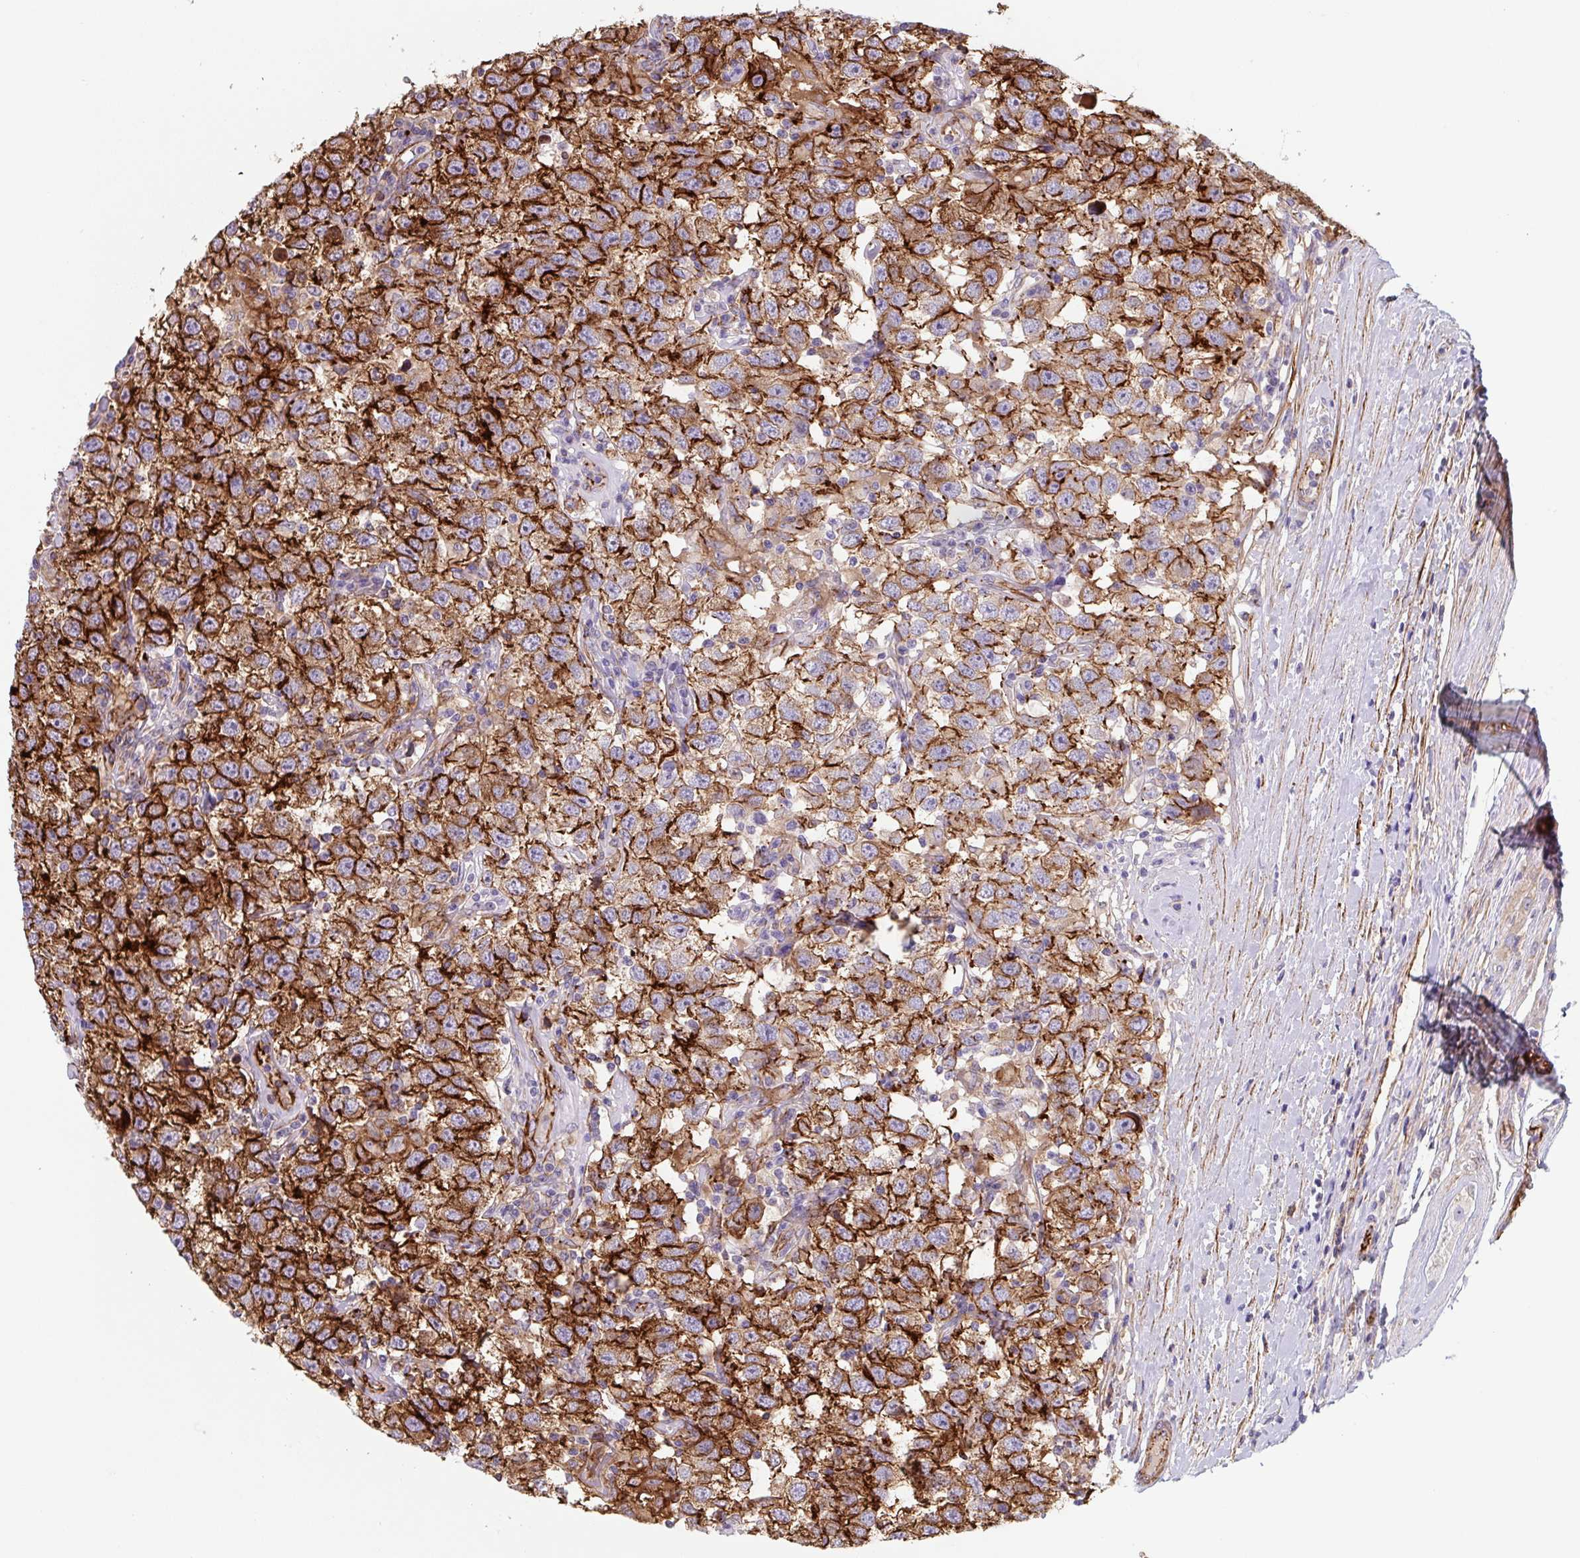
{"staining": {"intensity": "strong", "quantity": ">75%", "location": "cytoplasmic/membranous"}, "tissue": "testis cancer", "cell_type": "Tumor cells", "image_type": "cancer", "snomed": [{"axis": "morphology", "description": "Seminoma, NOS"}, {"axis": "topography", "description": "Testis"}], "caption": "The photomicrograph demonstrates a brown stain indicating the presence of a protein in the cytoplasmic/membranous of tumor cells in testis cancer.", "gene": "DHFR2", "patient": {"sex": "male", "age": 41}}